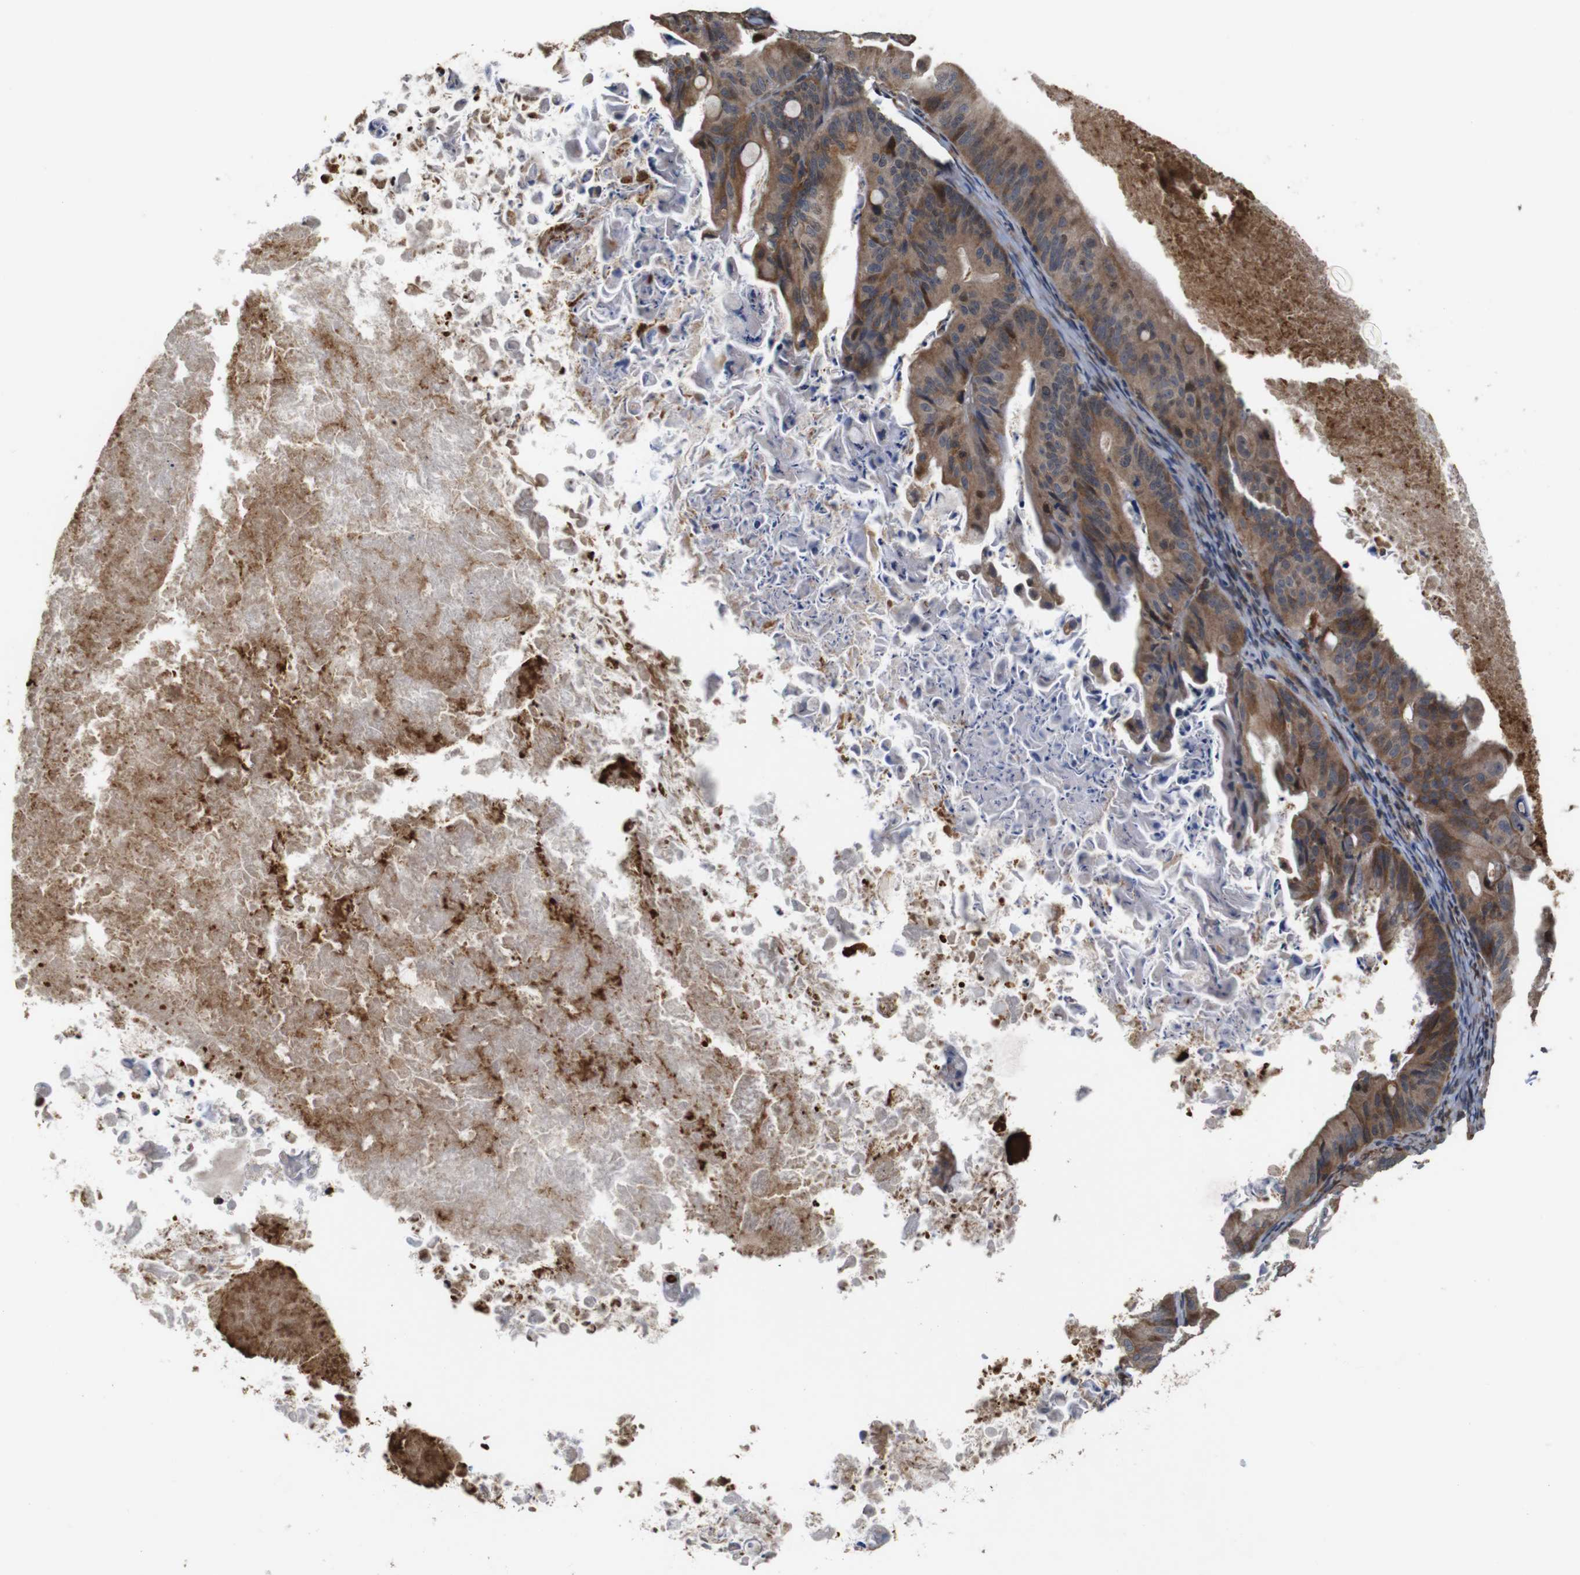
{"staining": {"intensity": "moderate", "quantity": ">75%", "location": "cytoplasmic/membranous"}, "tissue": "ovarian cancer", "cell_type": "Tumor cells", "image_type": "cancer", "snomed": [{"axis": "morphology", "description": "Cystadenocarcinoma, mucinous, NOS"}, {"axis": "topography", "description": "Ovary"}], "caption": "This histopathology image displays ovarian mucinous cystadenocarcinoma stained with IHC to label a protein in brown. The cytoplasmic/membranous of tumor cells show moderate positivity for the protein. Nuclei are counter-stained blue.", "gene": "SNN", "patient": {"sex": "female", "age": 37}}